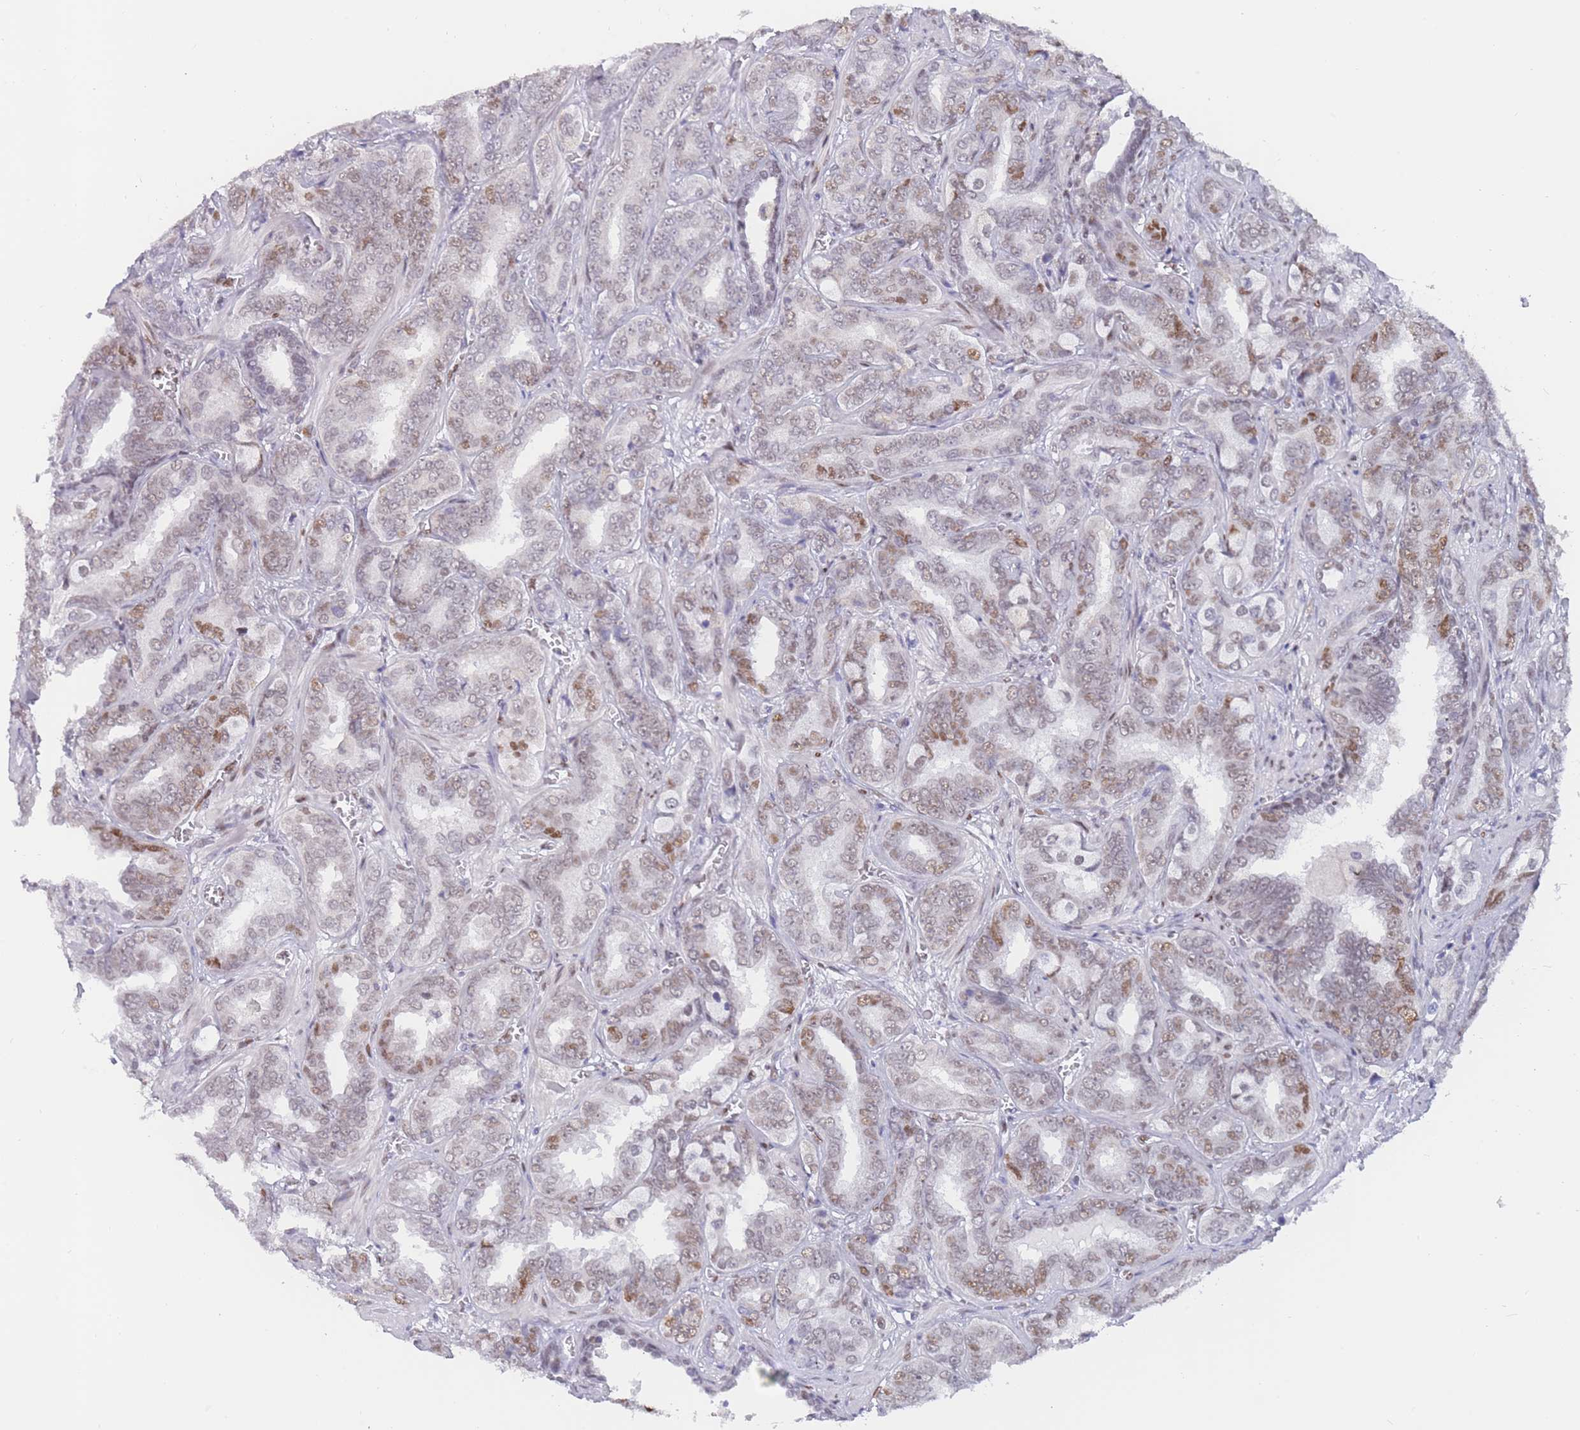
{"staining": {"intensity": "moderate", "quantity": "25%-75%", "location": "nuclear"}, "tissue": "prostate cancer", "cell_type": "Tumor cells", "image_type": "cancer", "snomed": [{"axis": "morphology", "description": "Adenocarcinoma, High grade"}, {"axis": "topography", "description": "Prostate"}], "caption": "Immunohistochemistry (IHC) of human high-grade adenocarcinoma (prostate) demonstrates medium levels of moderate nuclear staining in about 25%-75% of tumor cells.", "gene": "NASP", "patient": {"sex": "male", "age": 67}}